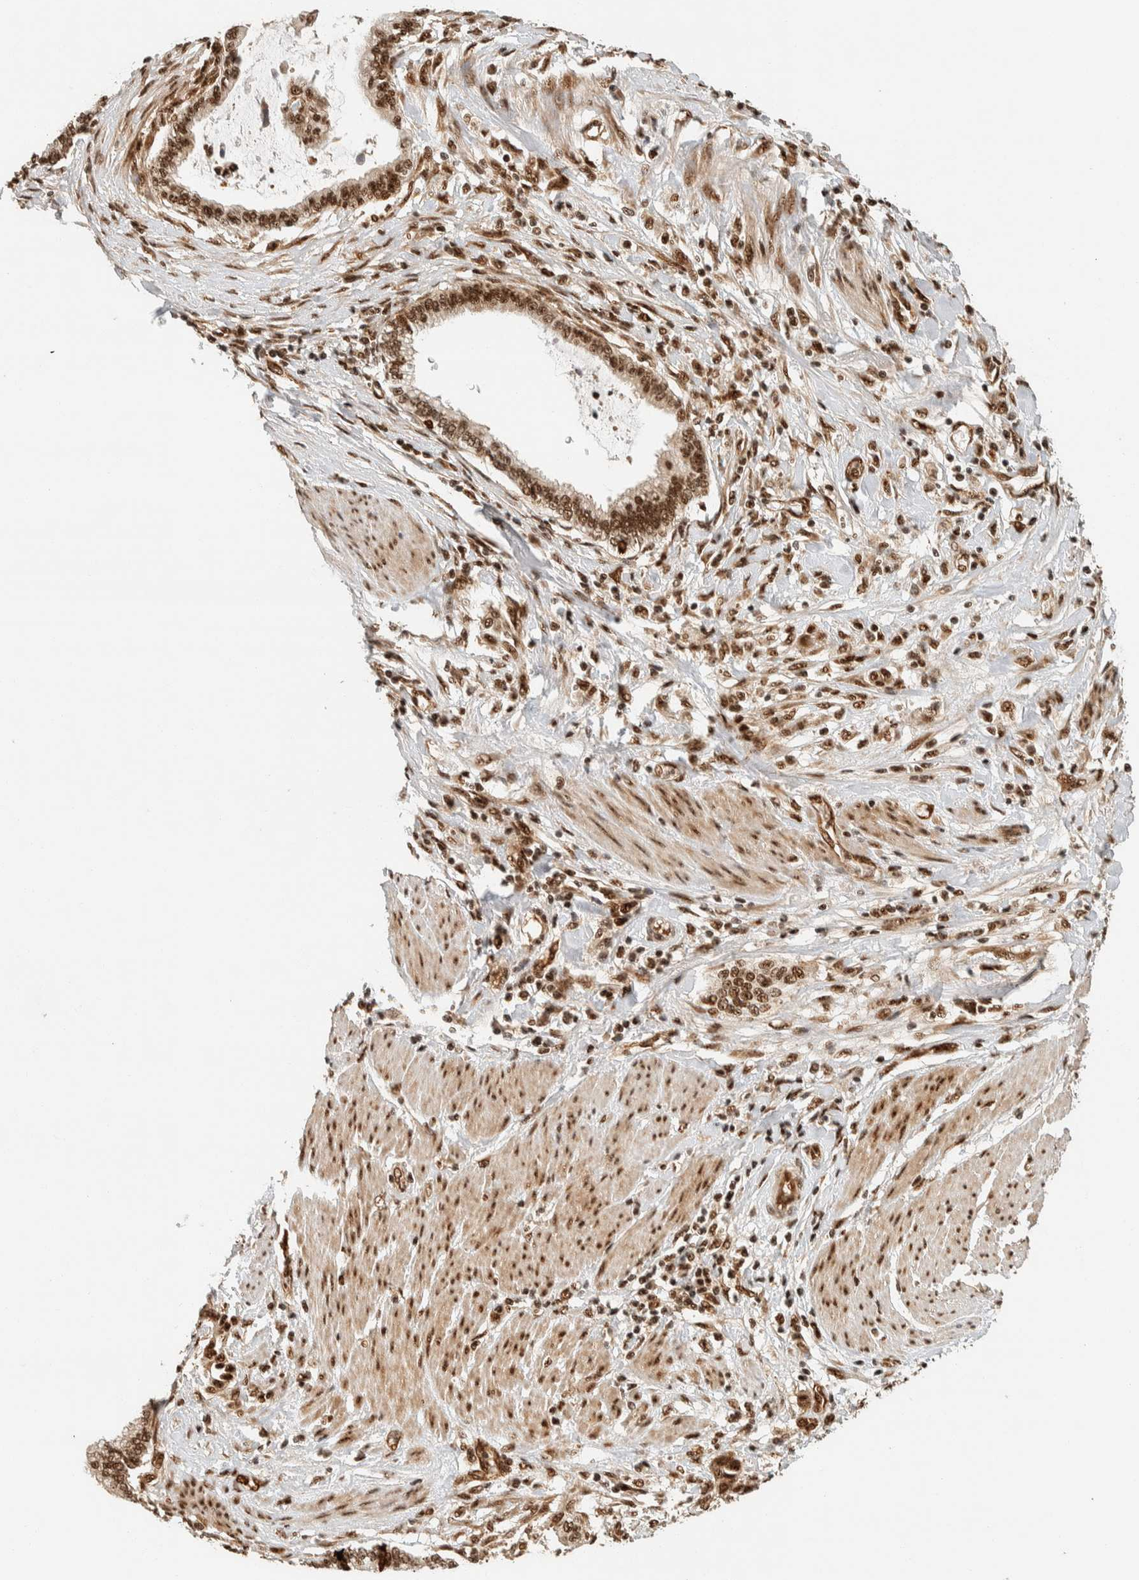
{"staining": {"intensity": "moderate", "quantity": ">75%", "location": "nuclear"}, "tissue": "pancreatic cancer", "cell_type": "Tumor cells", "image_type": "cancer", "snomed": [{"axis": "morphology", "description": "Adenocarcinoma, NOS"}, {"axis": "topography", "description": "Pancreas"}], "caption": "IHC of adenocarcinoma (pancreatic) displays medium levels of moderate nuclear expression in approximately >75% of tumor cells. (Stains: DAB (3,3'-diaminobenzidine) in brown, nuclei in blue, Microscopy: brightfield microscopy at high magnification).", "gene": "SIK1", "patient": {"sex": "female", "age": 64}}